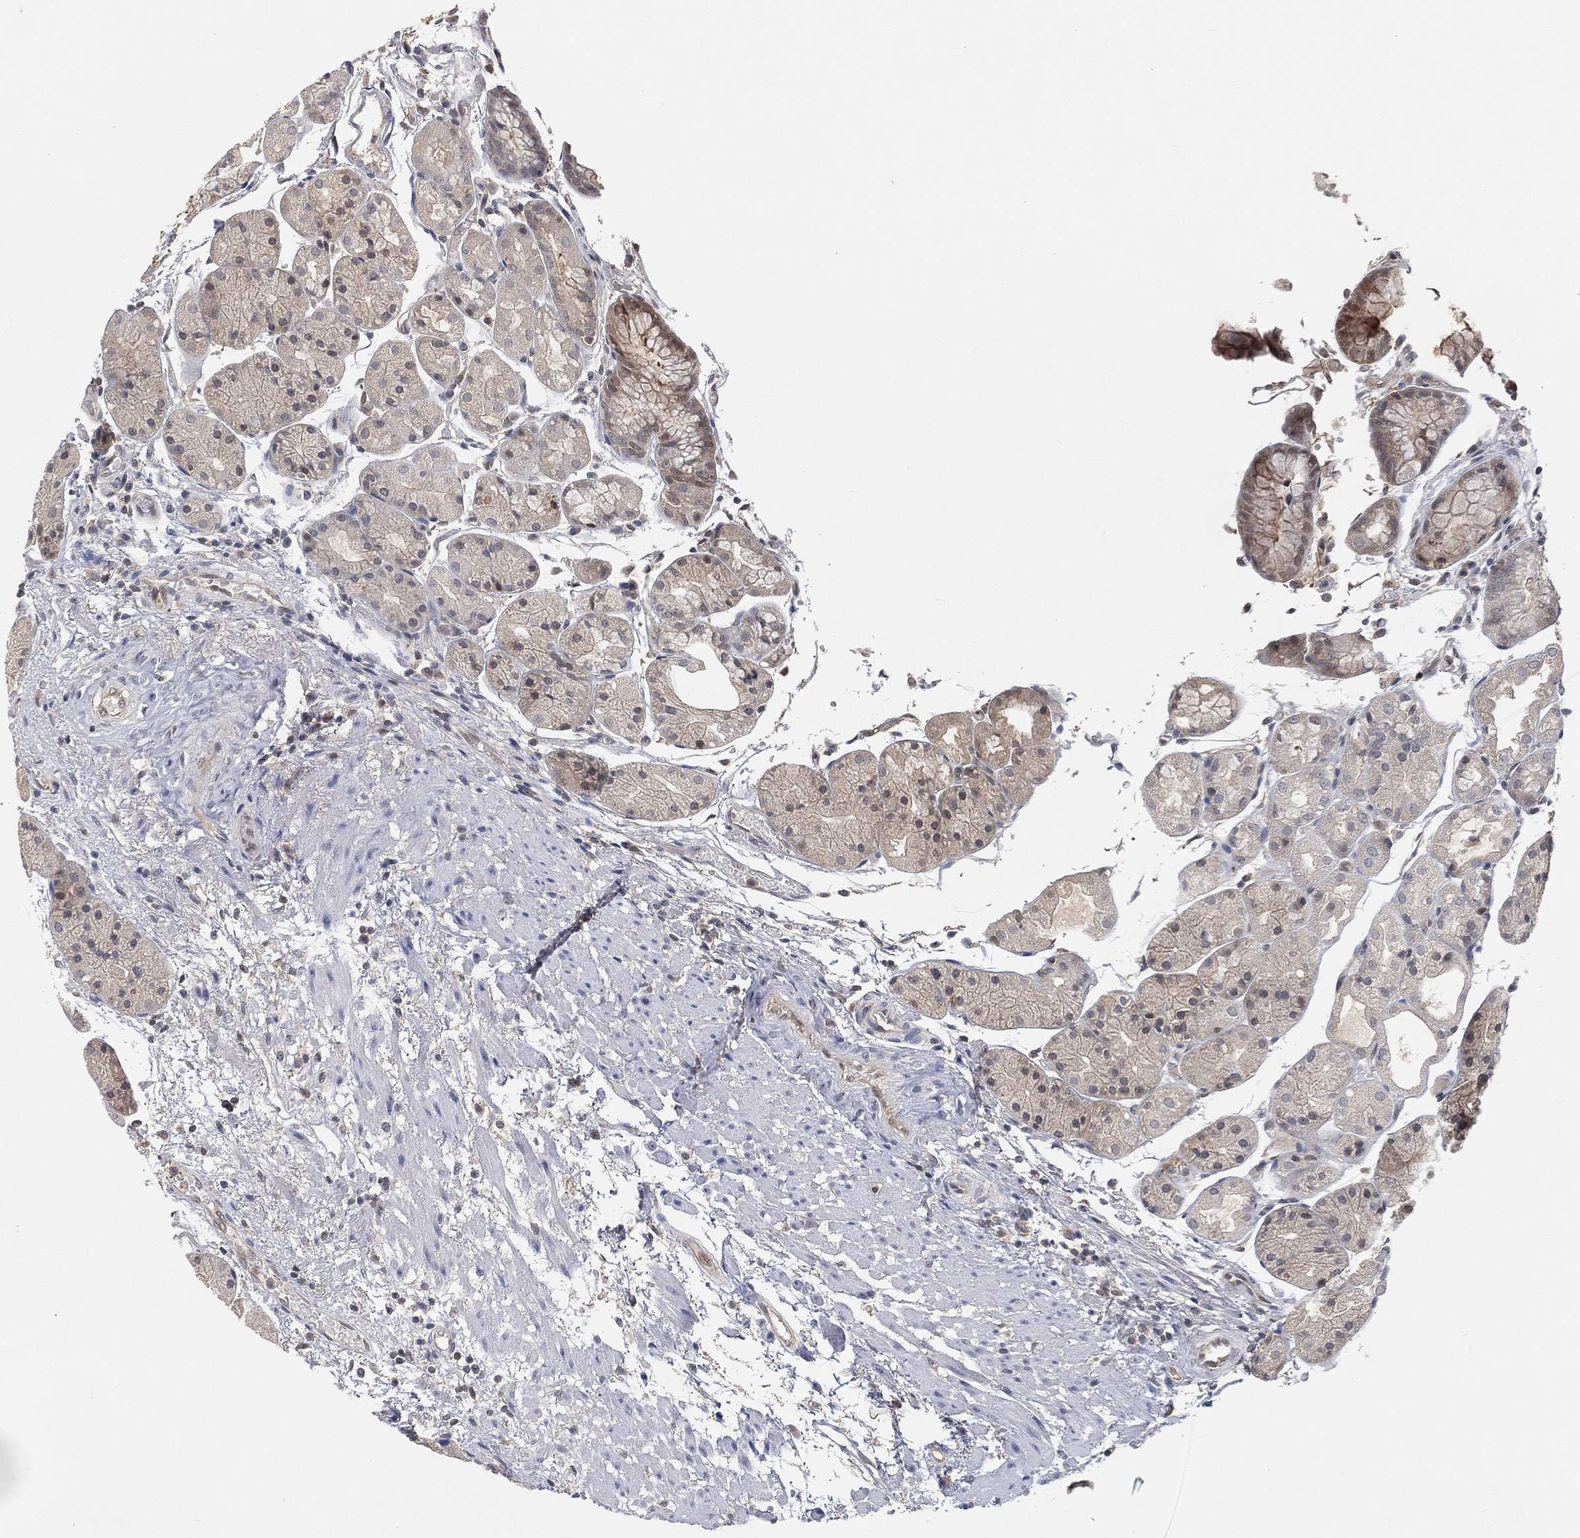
{"staining": {"intensity": "weak", "quantity": "<25%", "location": "cytoplasmic/membranous"}, "tissue": "stomach", "cell_type": "Glandular cells", "image_type": "normal", "snomed": [{"axis": "morphology", "description": "Normal tissue, NOS"}, {"axis": "topography", "description": "Stomach, upper"}], "caption": "High power microscopy micrograph of an immunohistochemistry (IHC) histopathology image of benign stomach, revealing no significant positivity in glandular cells.", "gene": "MAPK1", "patient": {"sex": "male", "age": 72}}